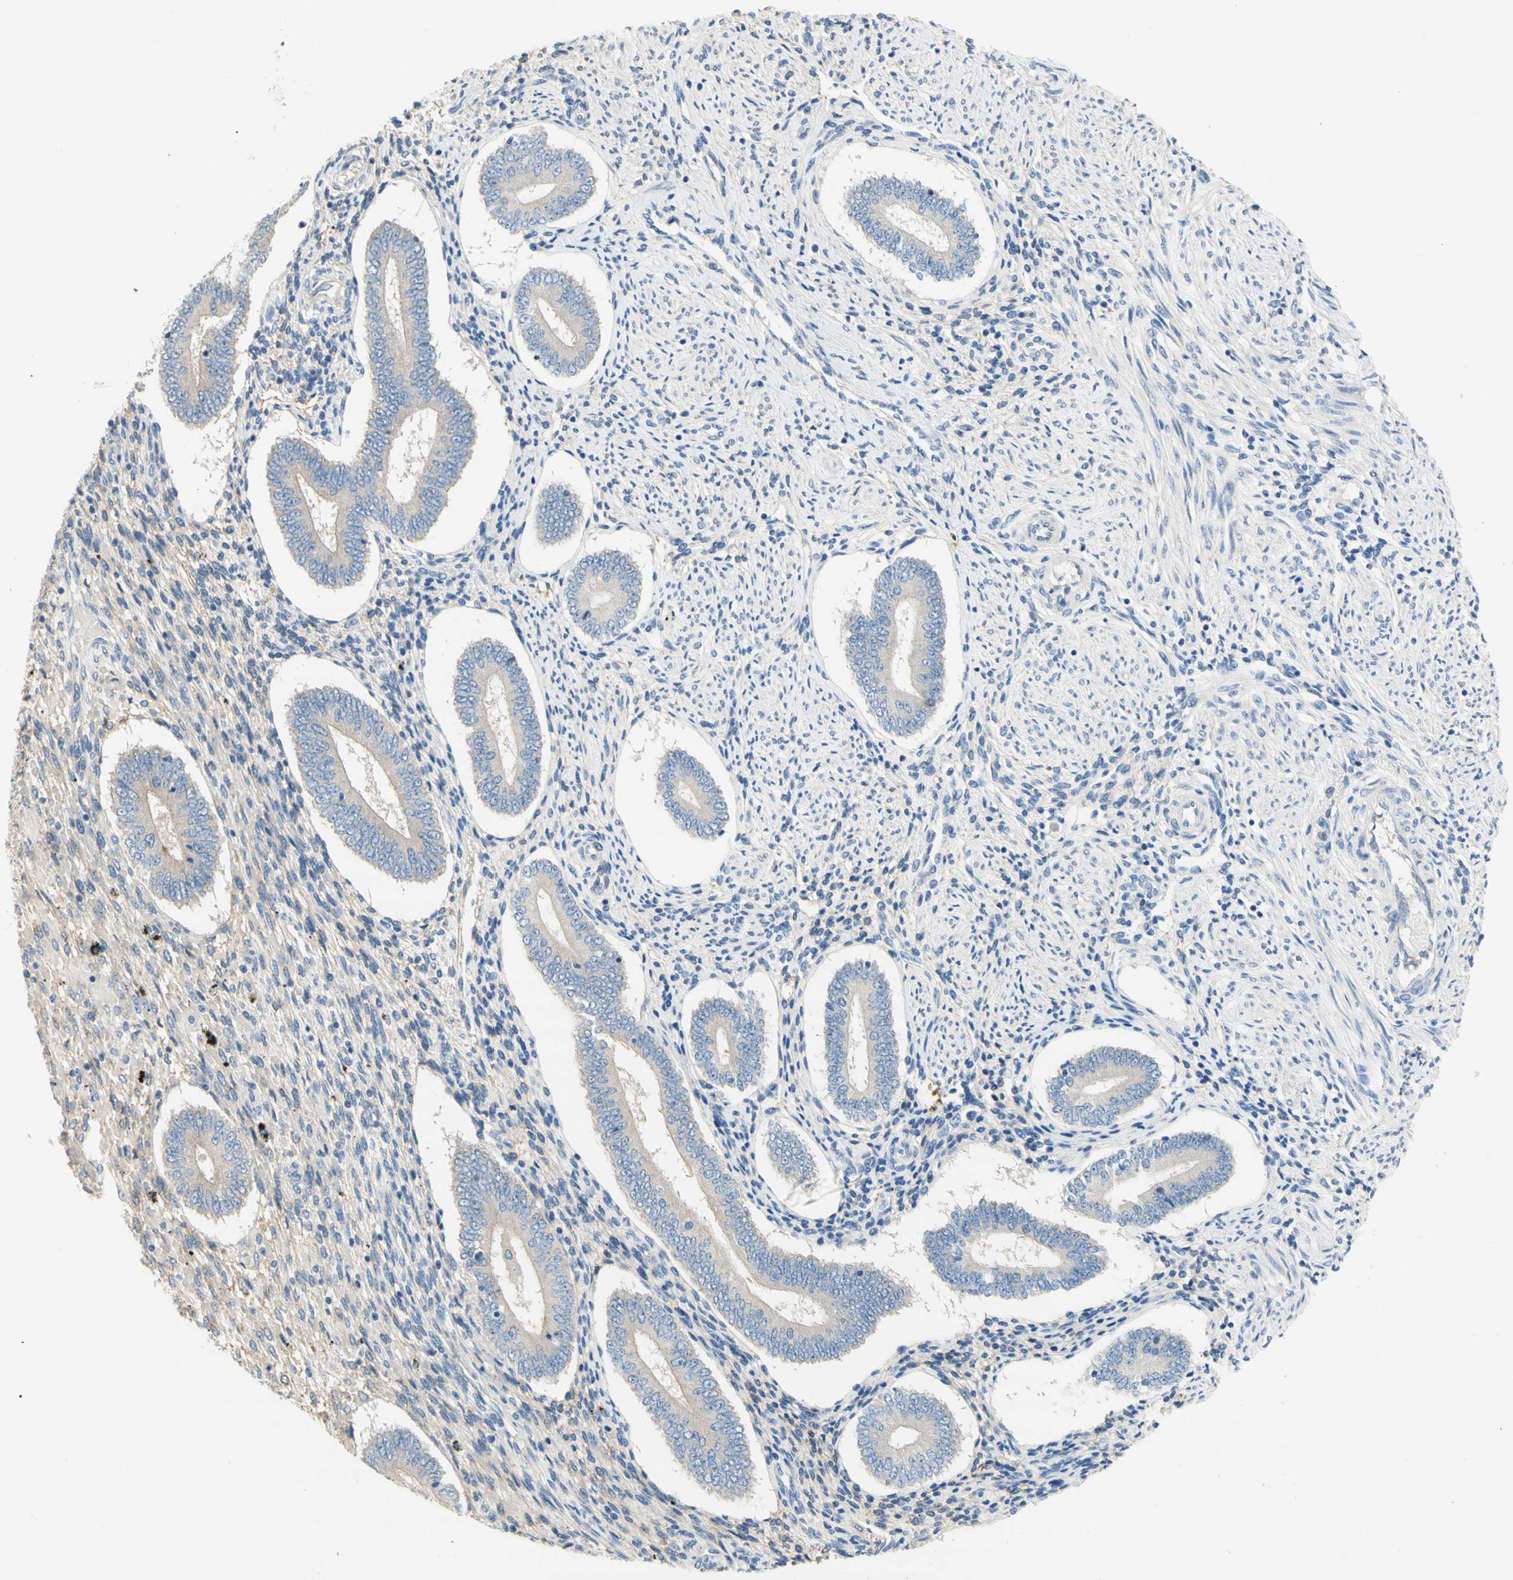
{"staining": {"intensity": "weak", "quantity": "<25%", "location": "cytoplasmic/membranous"}, "tissue": "endometrium", "cell_type": "Cells in endometrial stroma", "image_type": "normal", "snomed": [{"axis": "morphology", "description": "Normal tissue, NOS"}, {"axis": "topography", "description": "Endometrium"}], "caption": "High power microscopy photomicrograph of an immunohistochemistry micrograph of unremarkable endometrium, revealing no significant positivity in cells in endometrial stroma.", "gene": "F3", "patient": {"sex": "female", "age": 42}}